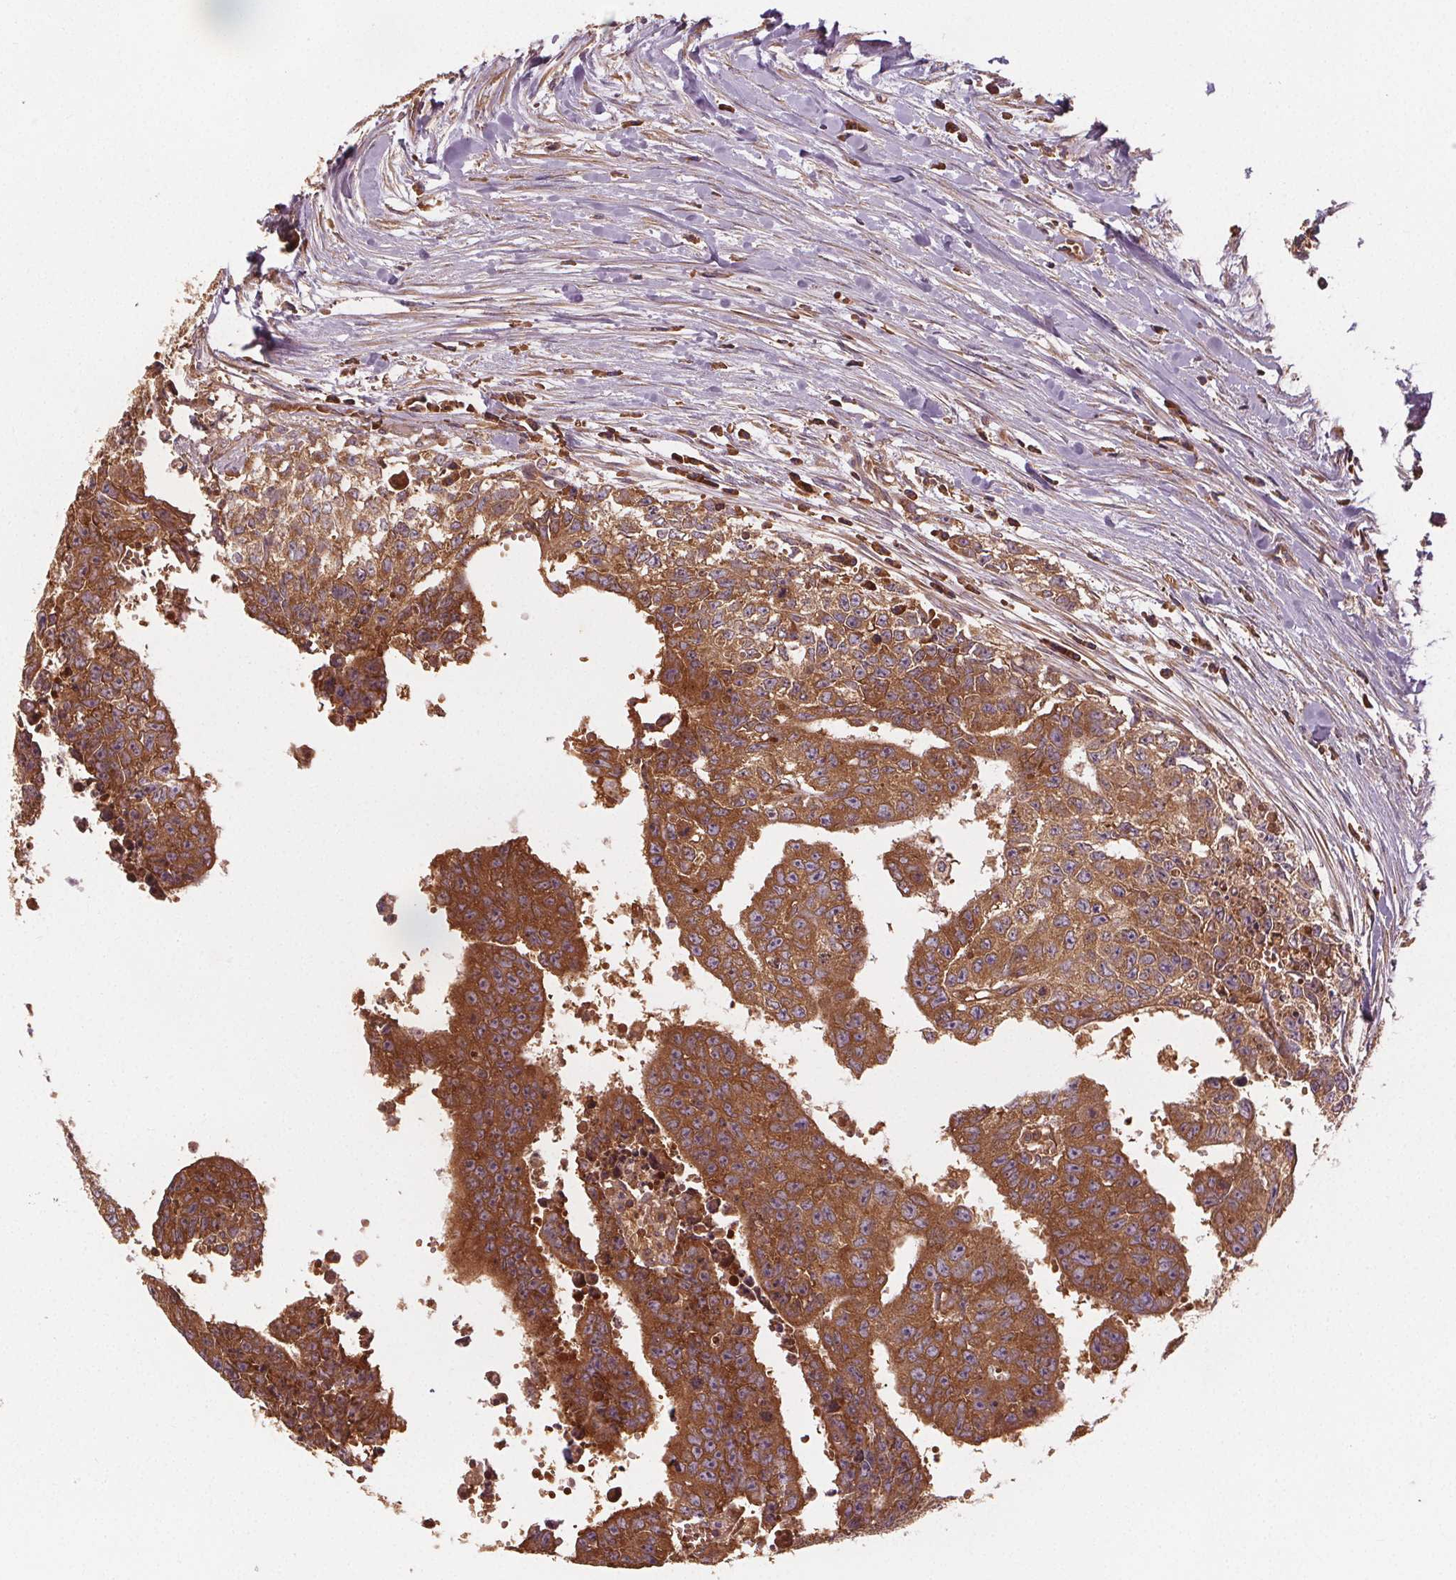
{"staining": {"intensity": "moderate", "quantity": ">75%", "location": "cytoplasmic/membranous"}, "tissue": "testis cancer", "cell_type": "Tumor cells", "image_type": "cancer", "snomed": [{"axis": "morphology", "description": "Carcinoma, Embryonal, NOS"}, {"axis": "morphology", "description": "Teratoma, malignant, NOS"}, {"axis": "topography", "description": "Testis"}], "caption": "Tumor cells display moderate cytoplasmic/membranous expression in approximately >75% of cells in teratoma (malignant) (testis).", "gene": "EIF3D", "patient": {"sex": "male", "age": 24}}